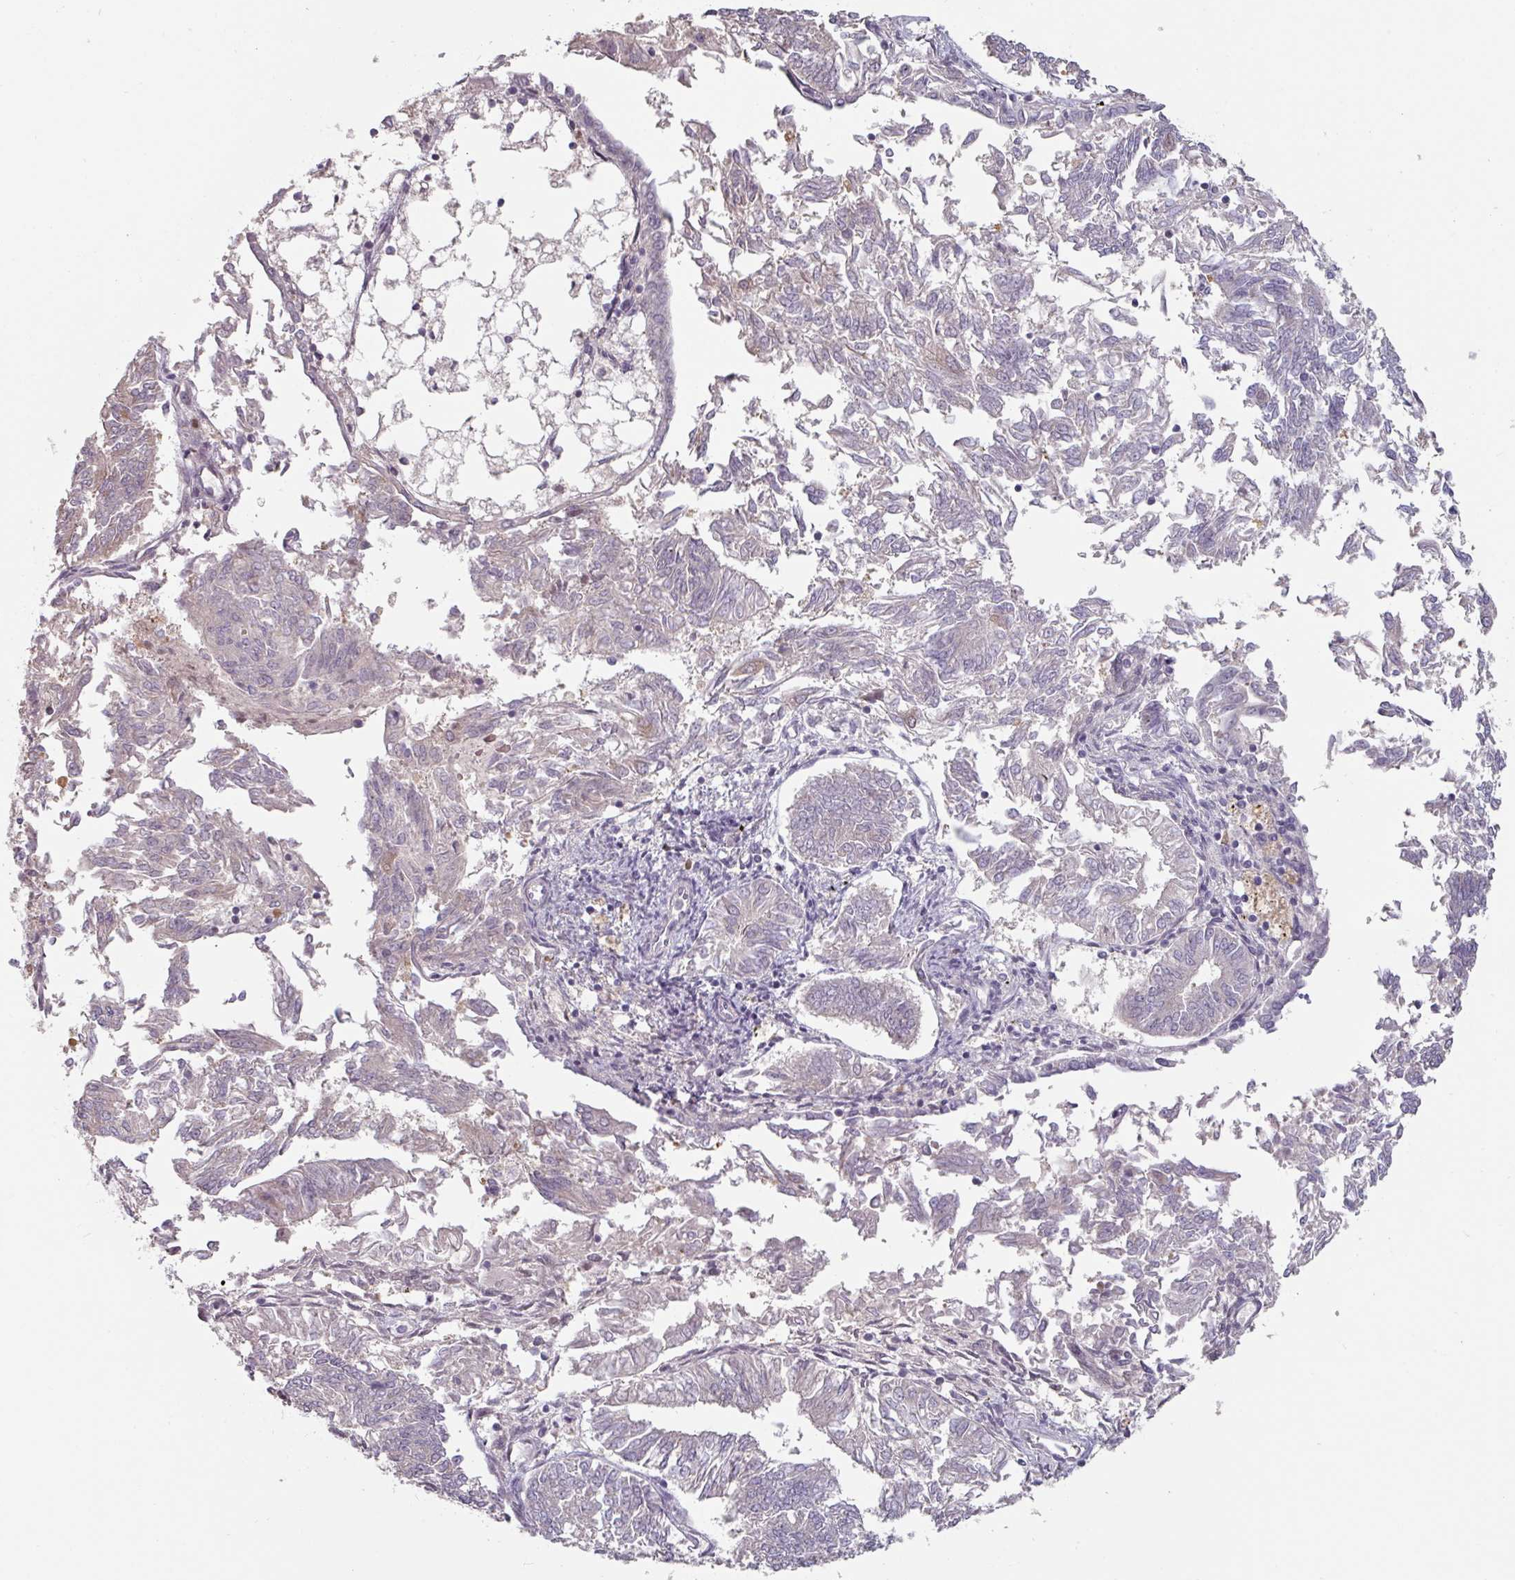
{"staining": {"intensity": "negative", "quantity": "none", "location": "none"}, "tissue": "endometrial cancer", "cell_type": "Tumor cells", "image_type": "cancer", "snomed": [{"axis": "morphology", "description": "Adenocarcinoma, NOS"}, {"axis": "topography", "description": "Endometrium"}], "caption": "Endometrial adenocarcinoma was stained to show a protein in brown. There is no significant positivity in tumor cells.", "gene": "ZBTB6", "patient": {"sex": "female", "age": 58}}